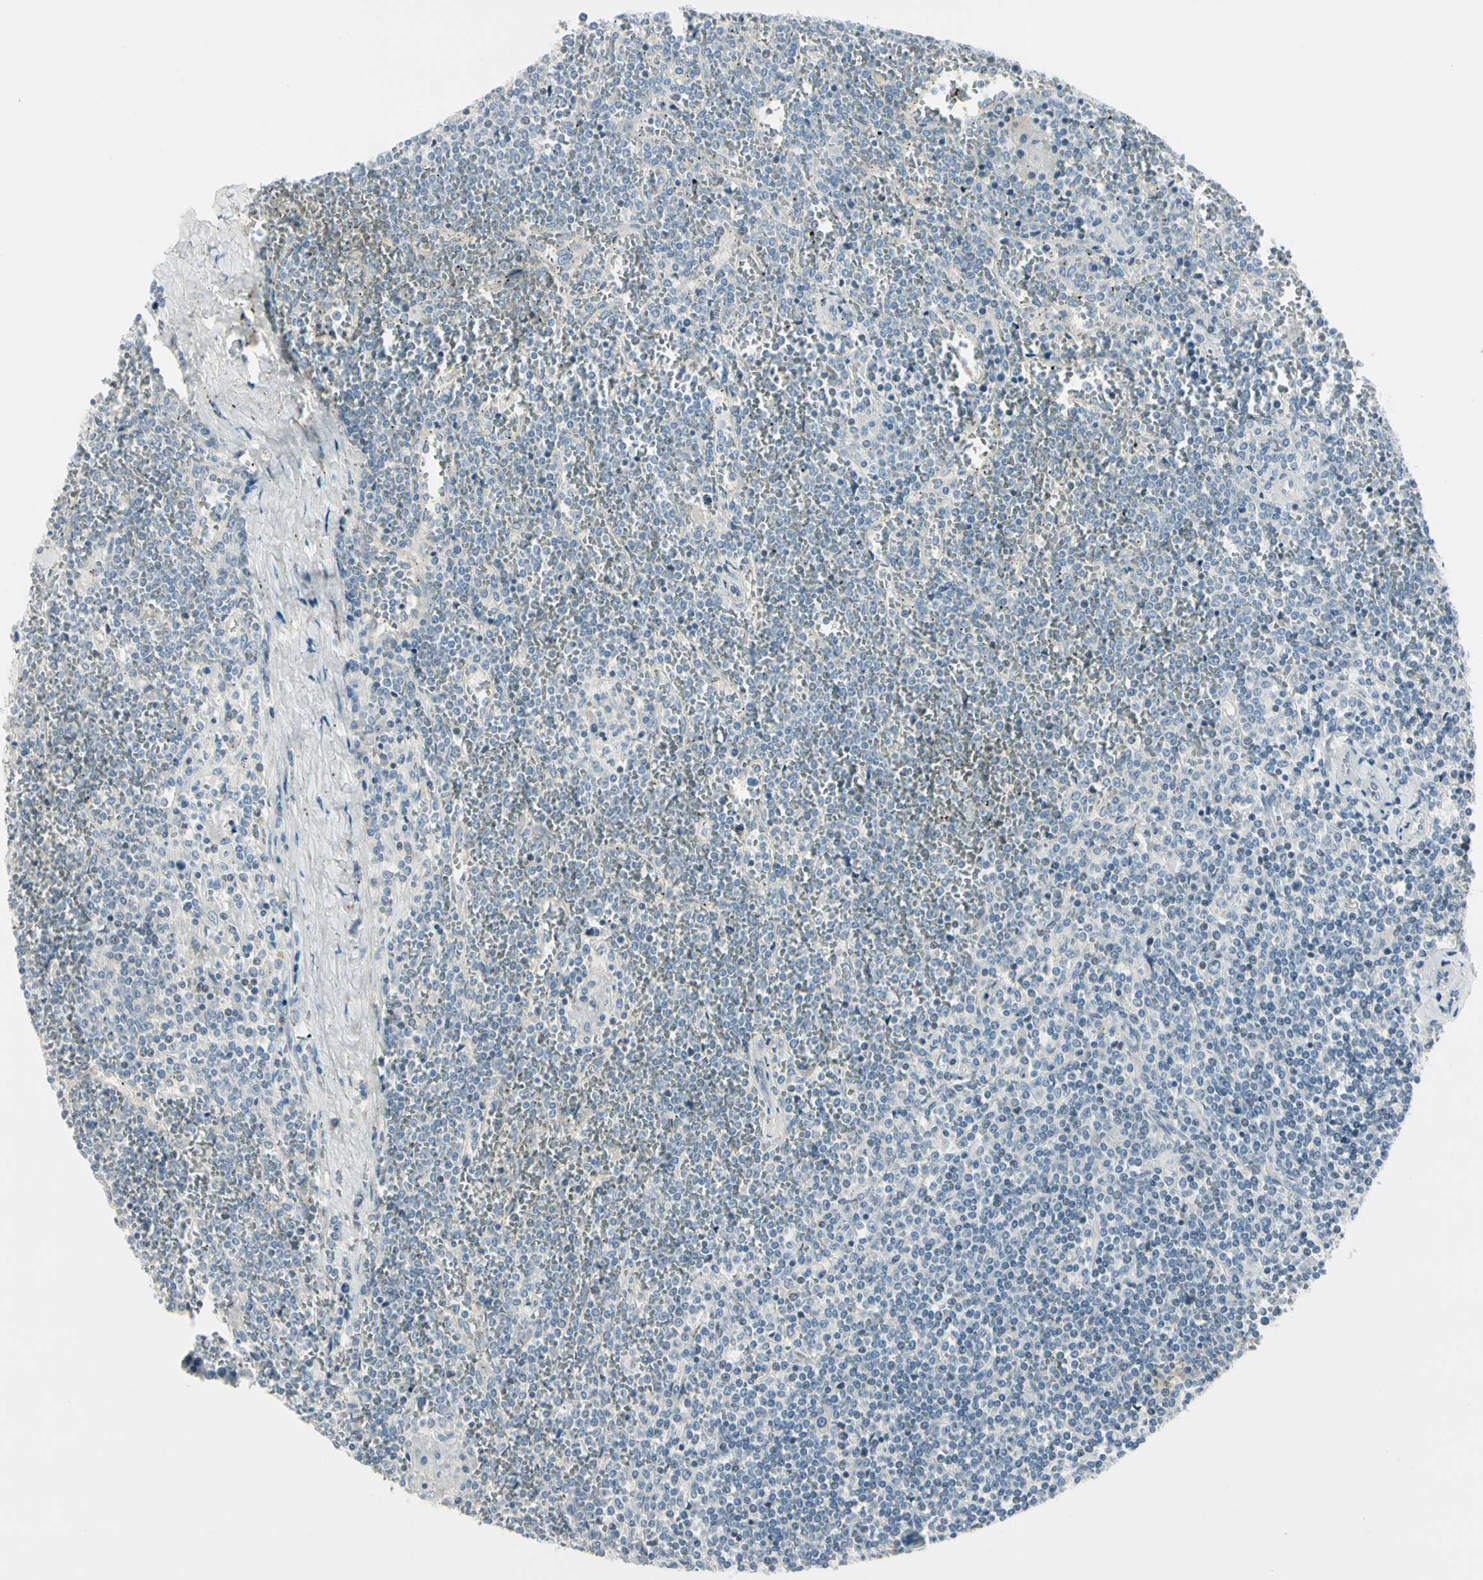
{"staining": {"intensity": "negative", "quantity": "none", "location": "none"}, "tissue": "lymphoma", "cell_type": "Tumor cells", "image_type": "cancer", "snomed": [{"axis": "morphology", "description": "Malignant lymphoma, non-Hodgkin's type, Low grade"}, {"axis": "topography", "description": "Spleen"}], "caption": "Protein analysis of low-grade malignant lymphoma, non-Hodgkin's type displays no significant positivity in tumor cells. The staining is performed using DAB (3,3'-diaminobenzidine) brown chromogen with nuclei counter-stained in using hematoxylin.", "gene": "SLC6A15", "patient": {"sex": "female", "age": 19}}